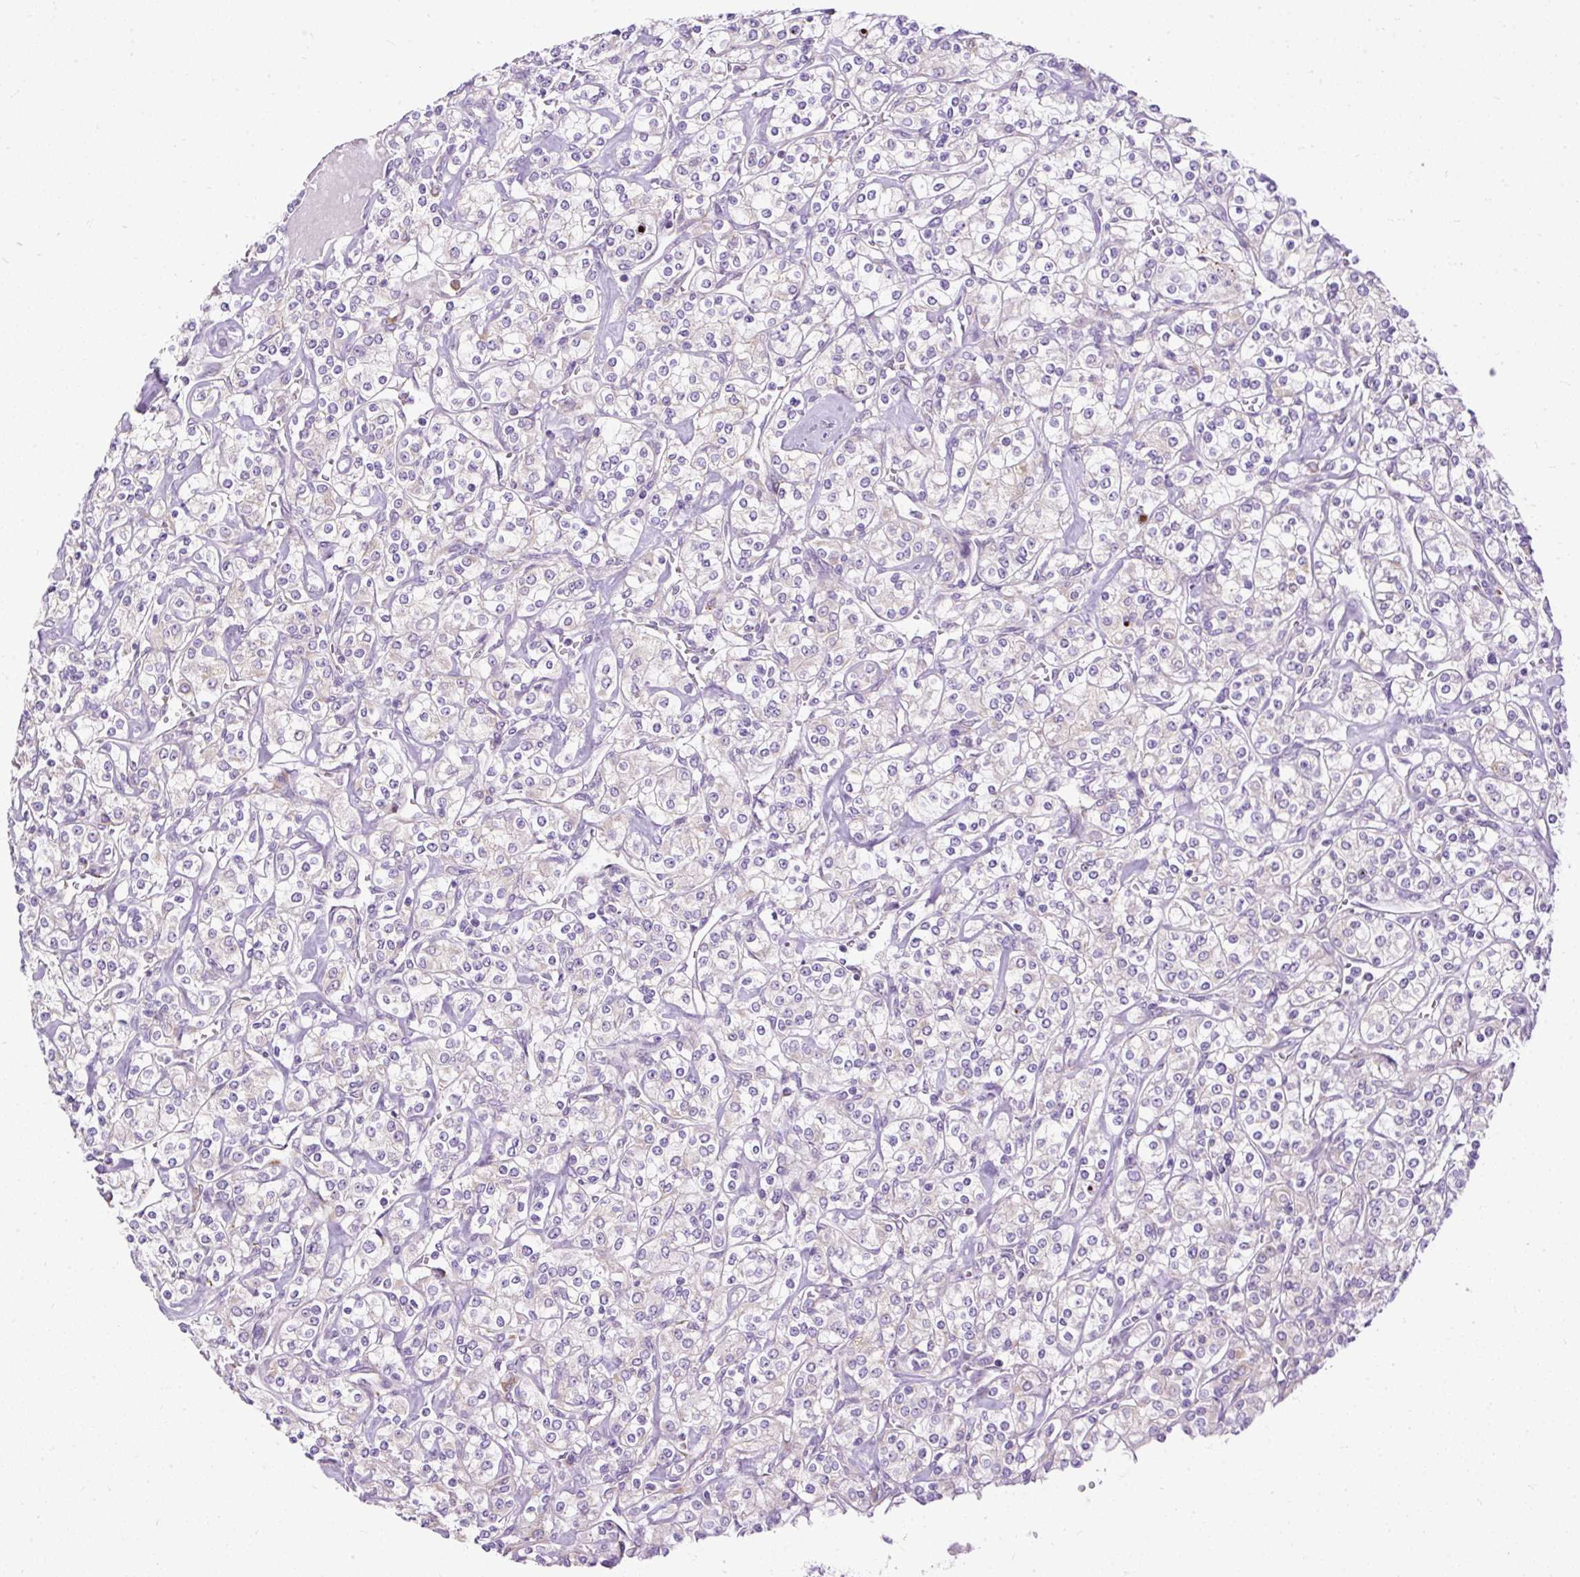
{"staining": {"intensity": "negative", "quantity": "none", "location": "none"}, "tissue": "renal cancer", "cell_type": "Tumor cells", "image_type": "cancer", "snomed": [{"axis": "morphology", "description": "Adenocarcinoma, NOS"}, {"axis": "topography", "description": "Kidney"}], "caption": "Tumor cells show no significant expression in renal cancer.", "gene": "FMC1", "patient": {"sex": "male", "age": 77}}